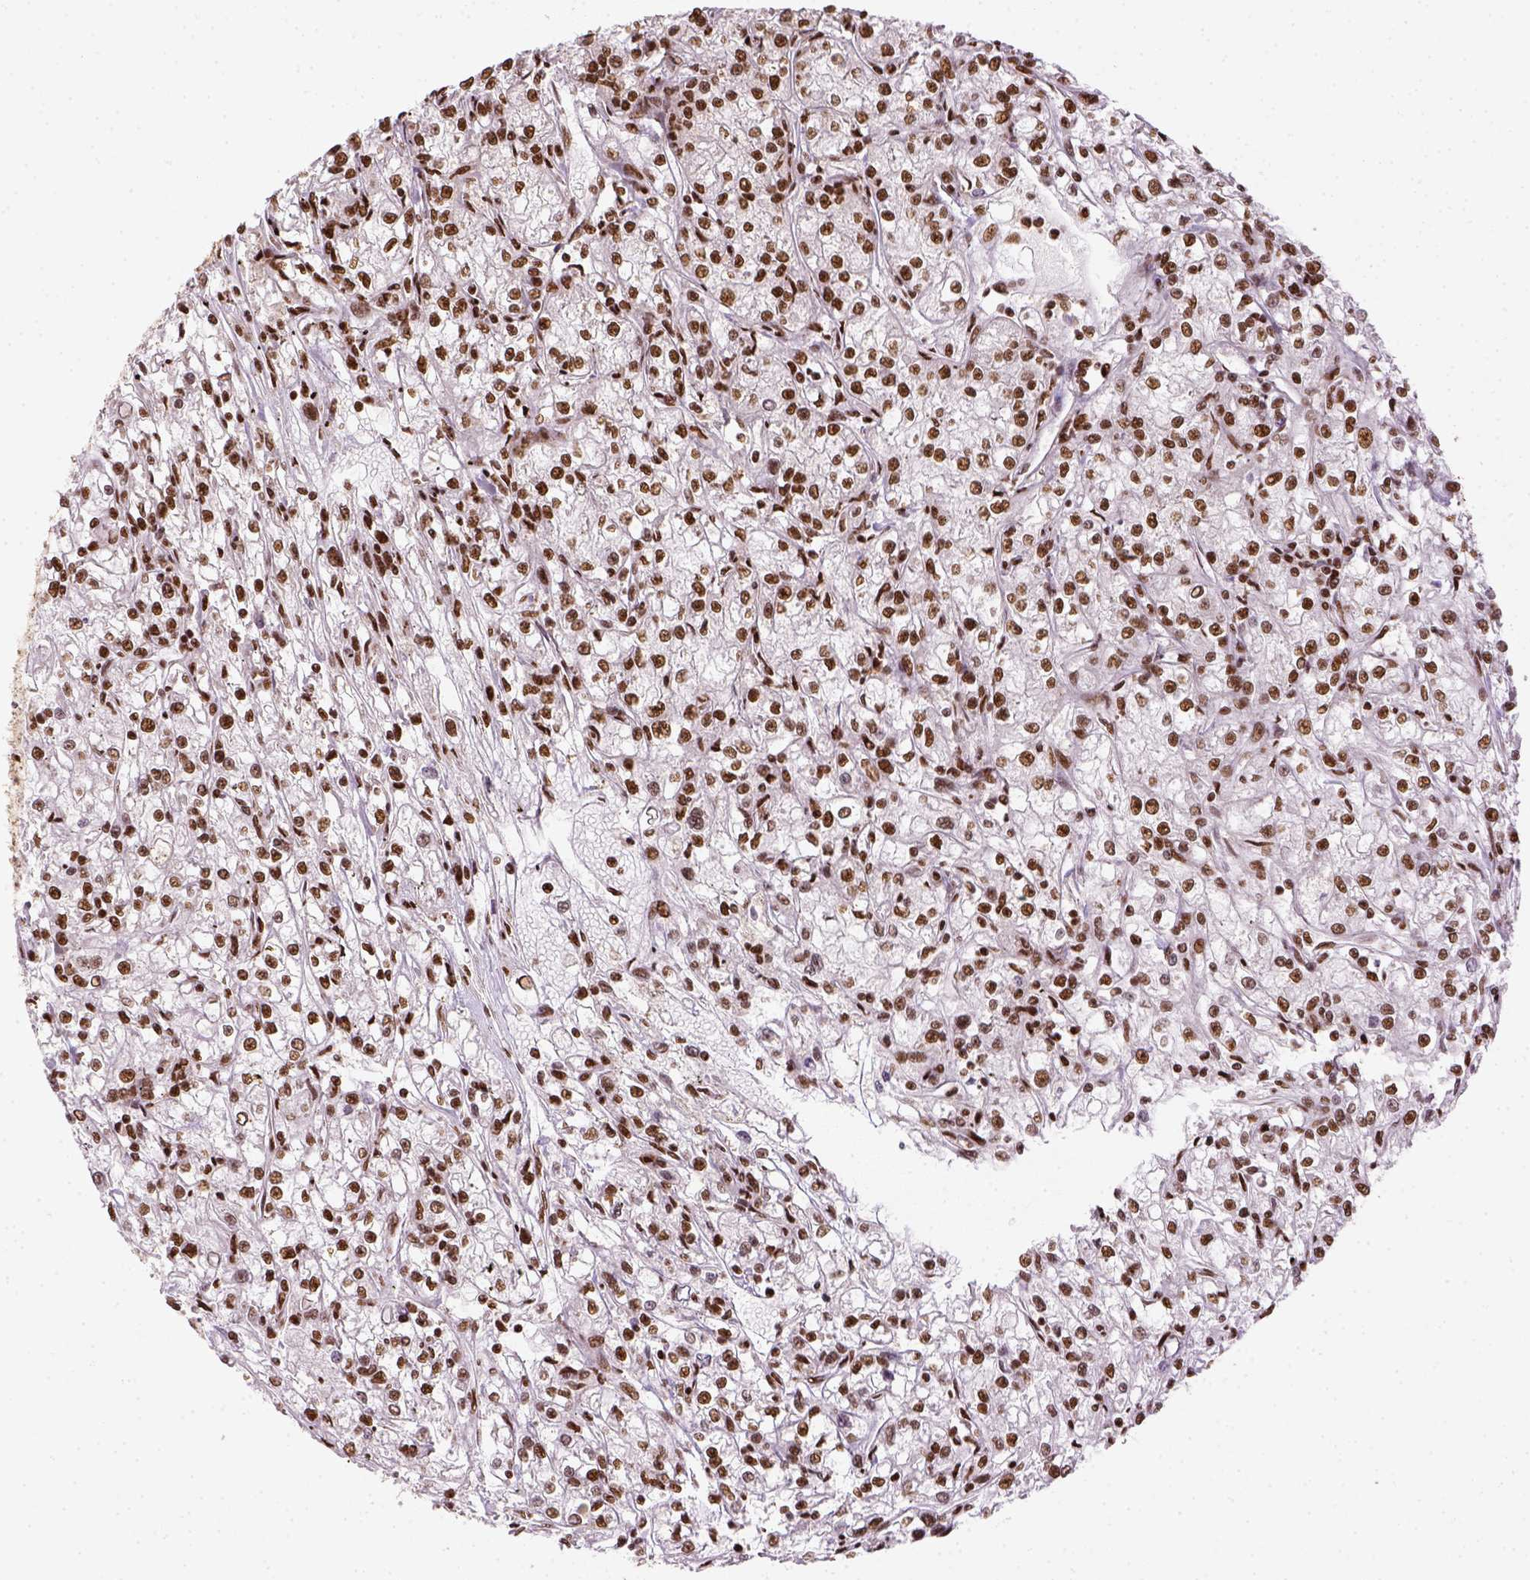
{"staining": {"intensity": "strong", "quantity": ">75%", "location": "nuclear"}, "tissue": "renal cancer", "cell_type": "Tumor cells", "image_type": "cancer", "snomed": [{"axis": "morphology", "description": "Adenocarcinoma, NOS"}, {"axis": "topography", "description": "Kidney"}], "caption": "Protein analysis of renal cancer (adenocarcinoma) tissue demonstrates strong nuclear positivity in about >75% of tumor cells.", "gene": "CCAR1", "patient": {"sex": "female", "age": 59}}